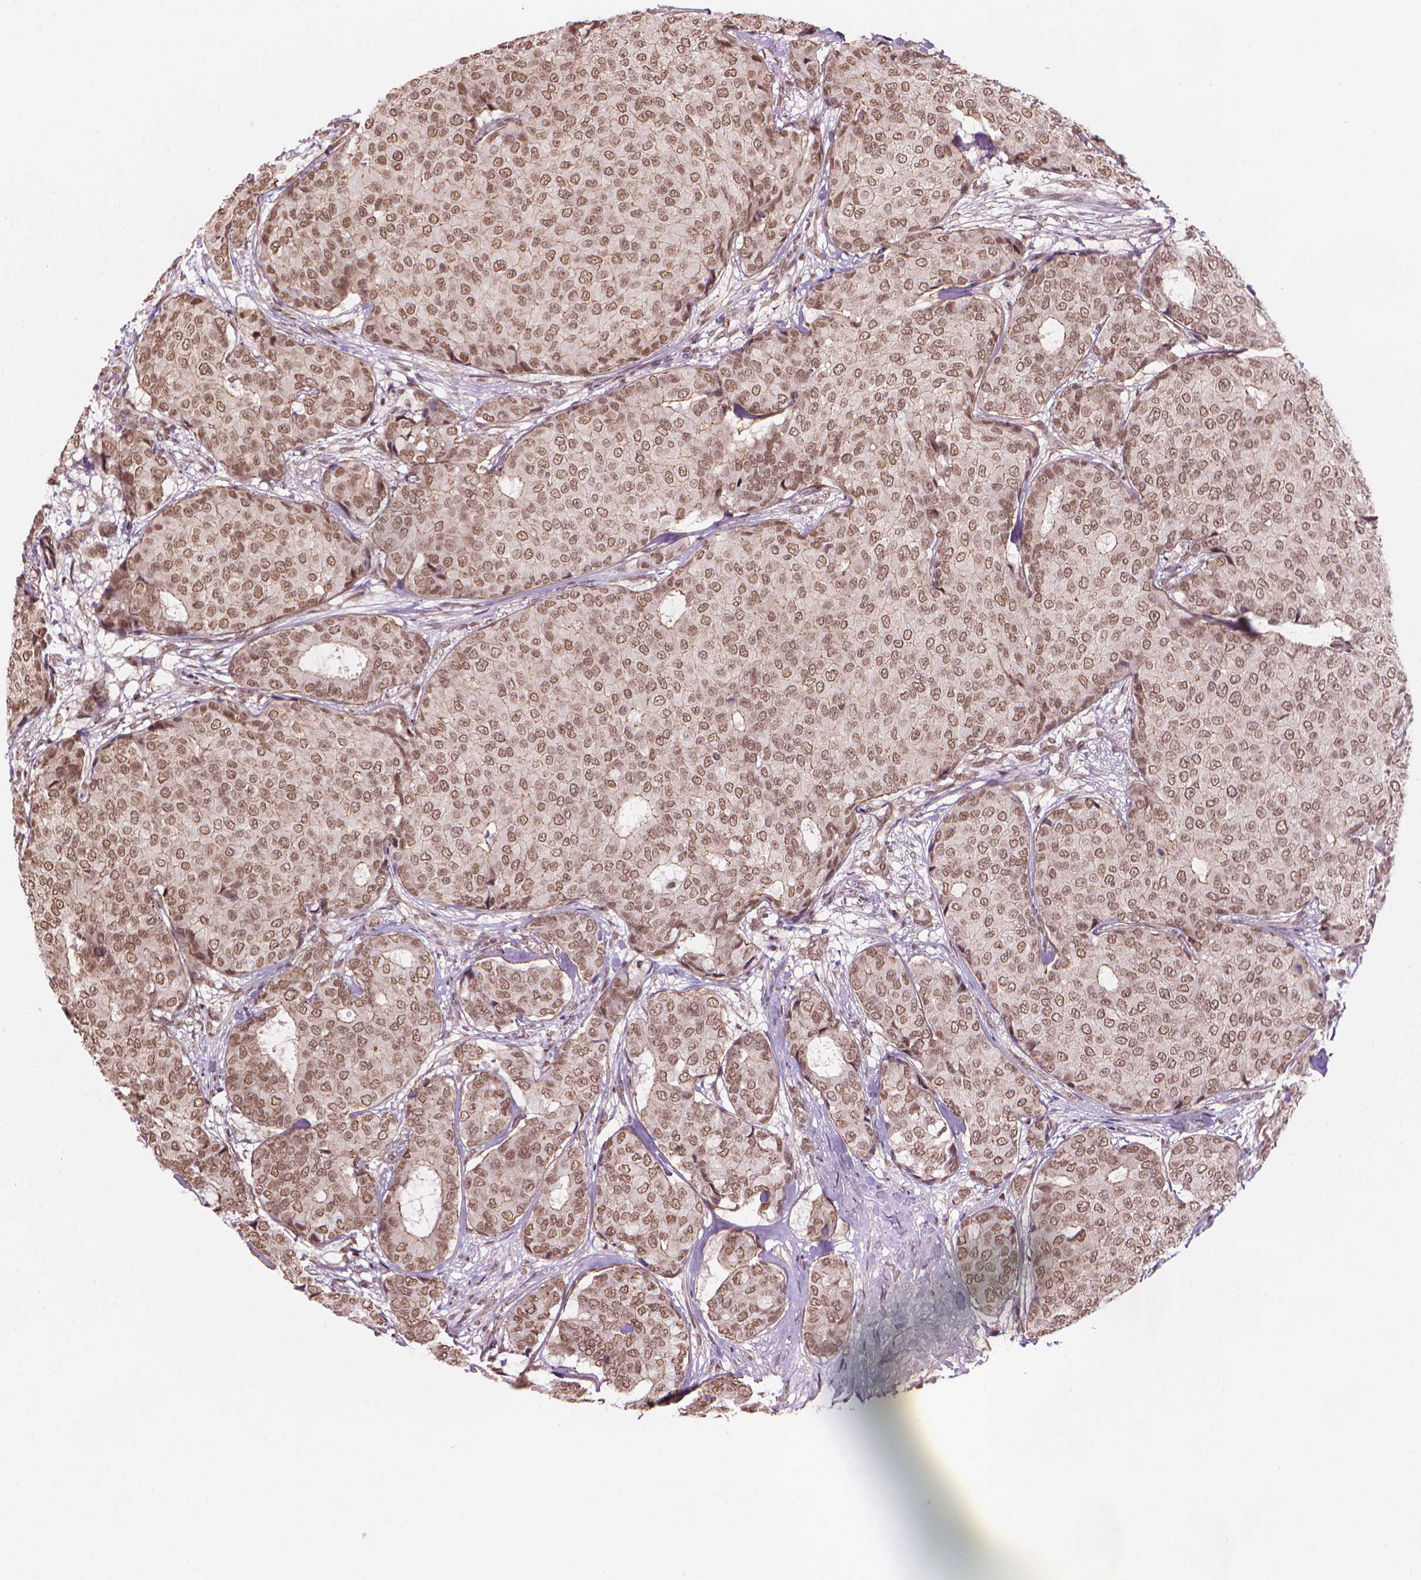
{"staining": {"intensity": "moderate", "quantity": ">75%", "location": "cytoplasmic/membranous,nuclear"}, "tissue": "breast cancer", "cell_type": "Tumor cells", "image_type": "cancer", "snomed": [{"axis": "morphology", "description": "Duct carcinoma"}, {"axis": "topography", "description": "Breast"}], "caption": "High-power microscopy captured an immunohistochemistry histopathology image of breast cancer, revealing moderate cytoplasmic/membranous and nuclear positivity in about >75% of tumor cells.", "gene": "HOXD4", "patient": {"sex": "female", "age": 75}}